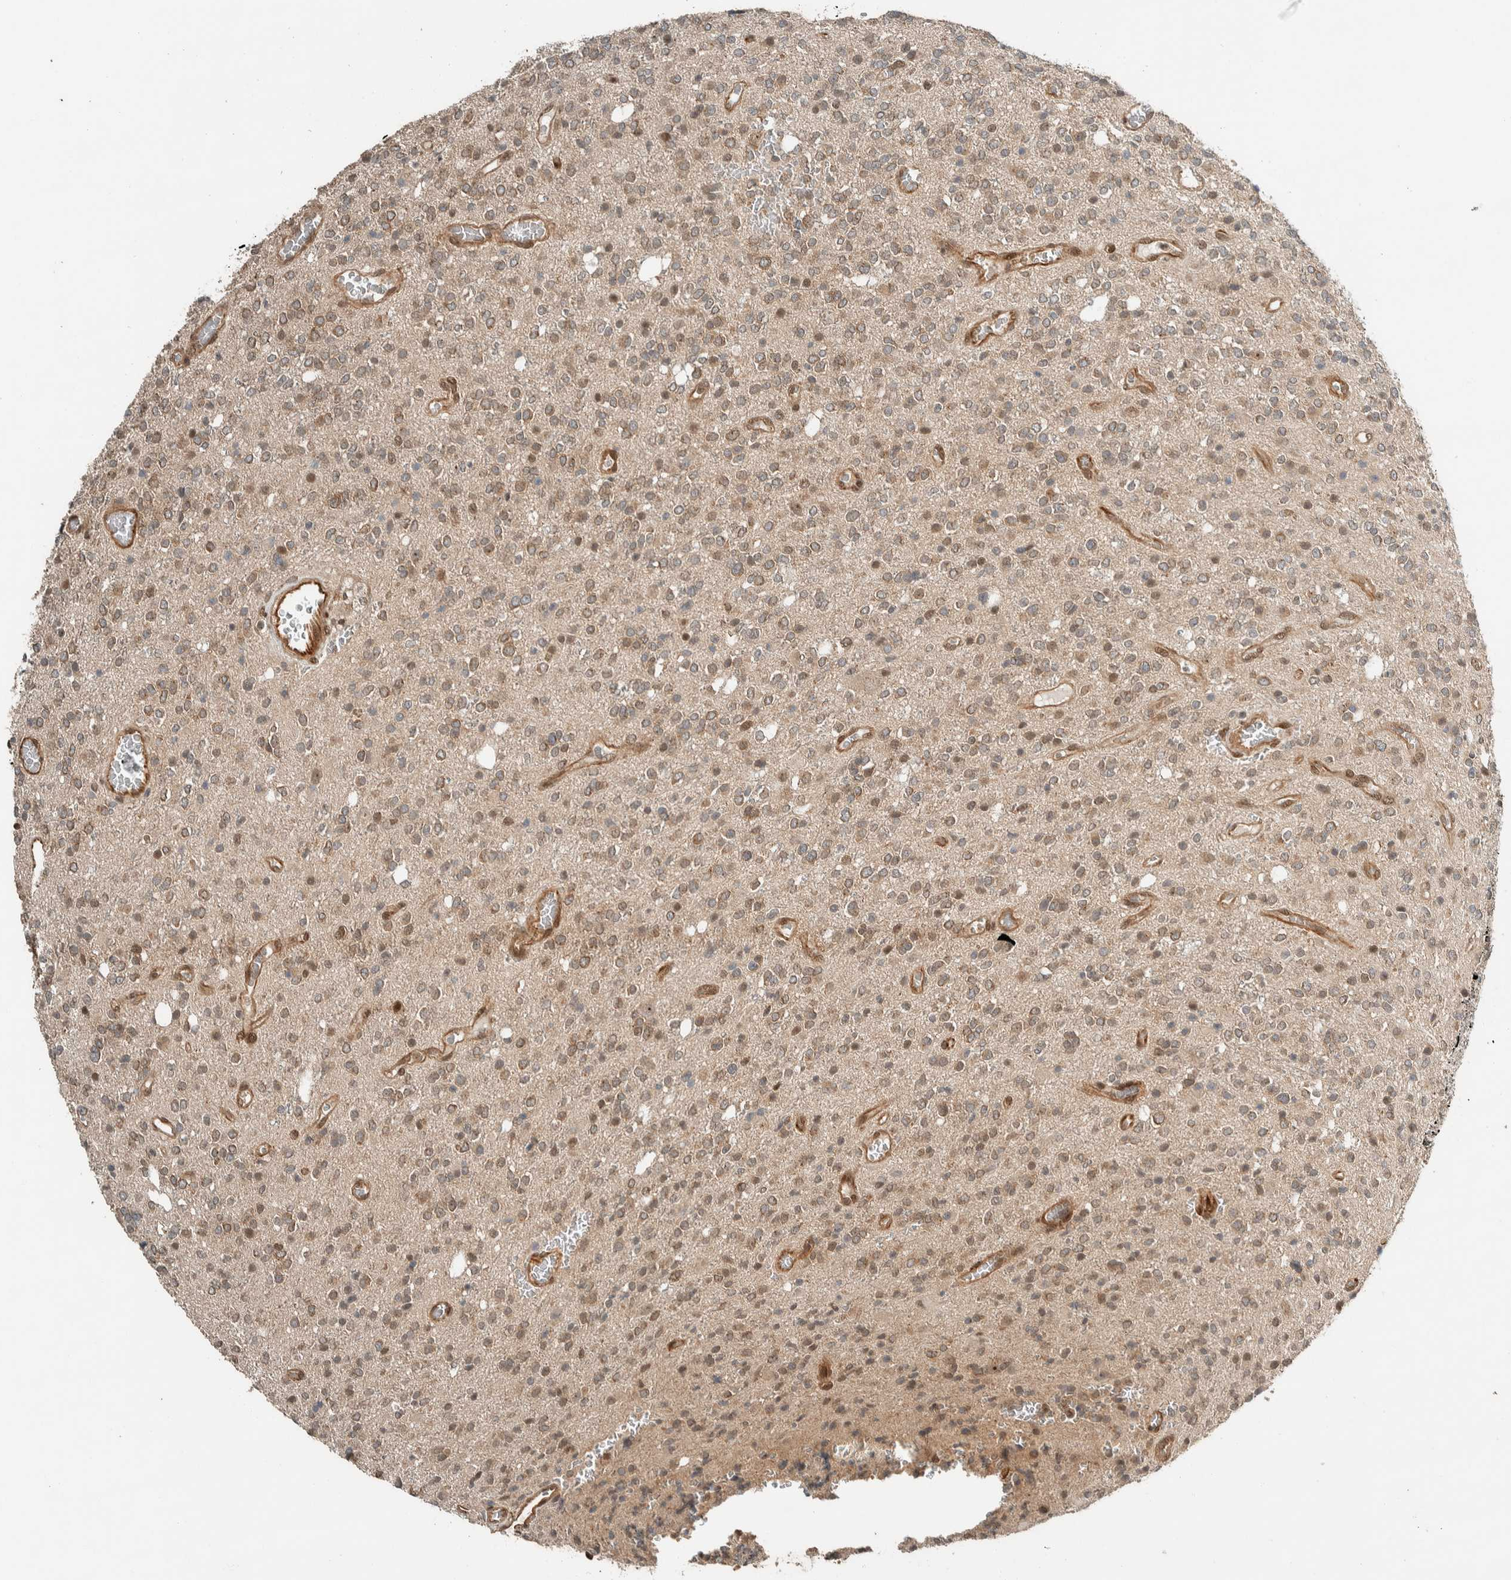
{"staining": {"intensity": "weak", "quantity": "25%-75%", "location": "nuclear"}, "tissue": "glioma", "cell_type": "Tumor cells", "image_type": "cancer", "snomed": [{"axis": "morphology", "description": "Glioma, malignant, High grade"}, {"axis": "topography", "description": "Brain"}], "caption": "Human malignant glioma (high-grade) stained with a brown dye displays weak nuclear positive expression in approximately 25%-75% of tumor cells.", "gene": "STXBP4", "patient": {"sex": "male", "age": 34}}